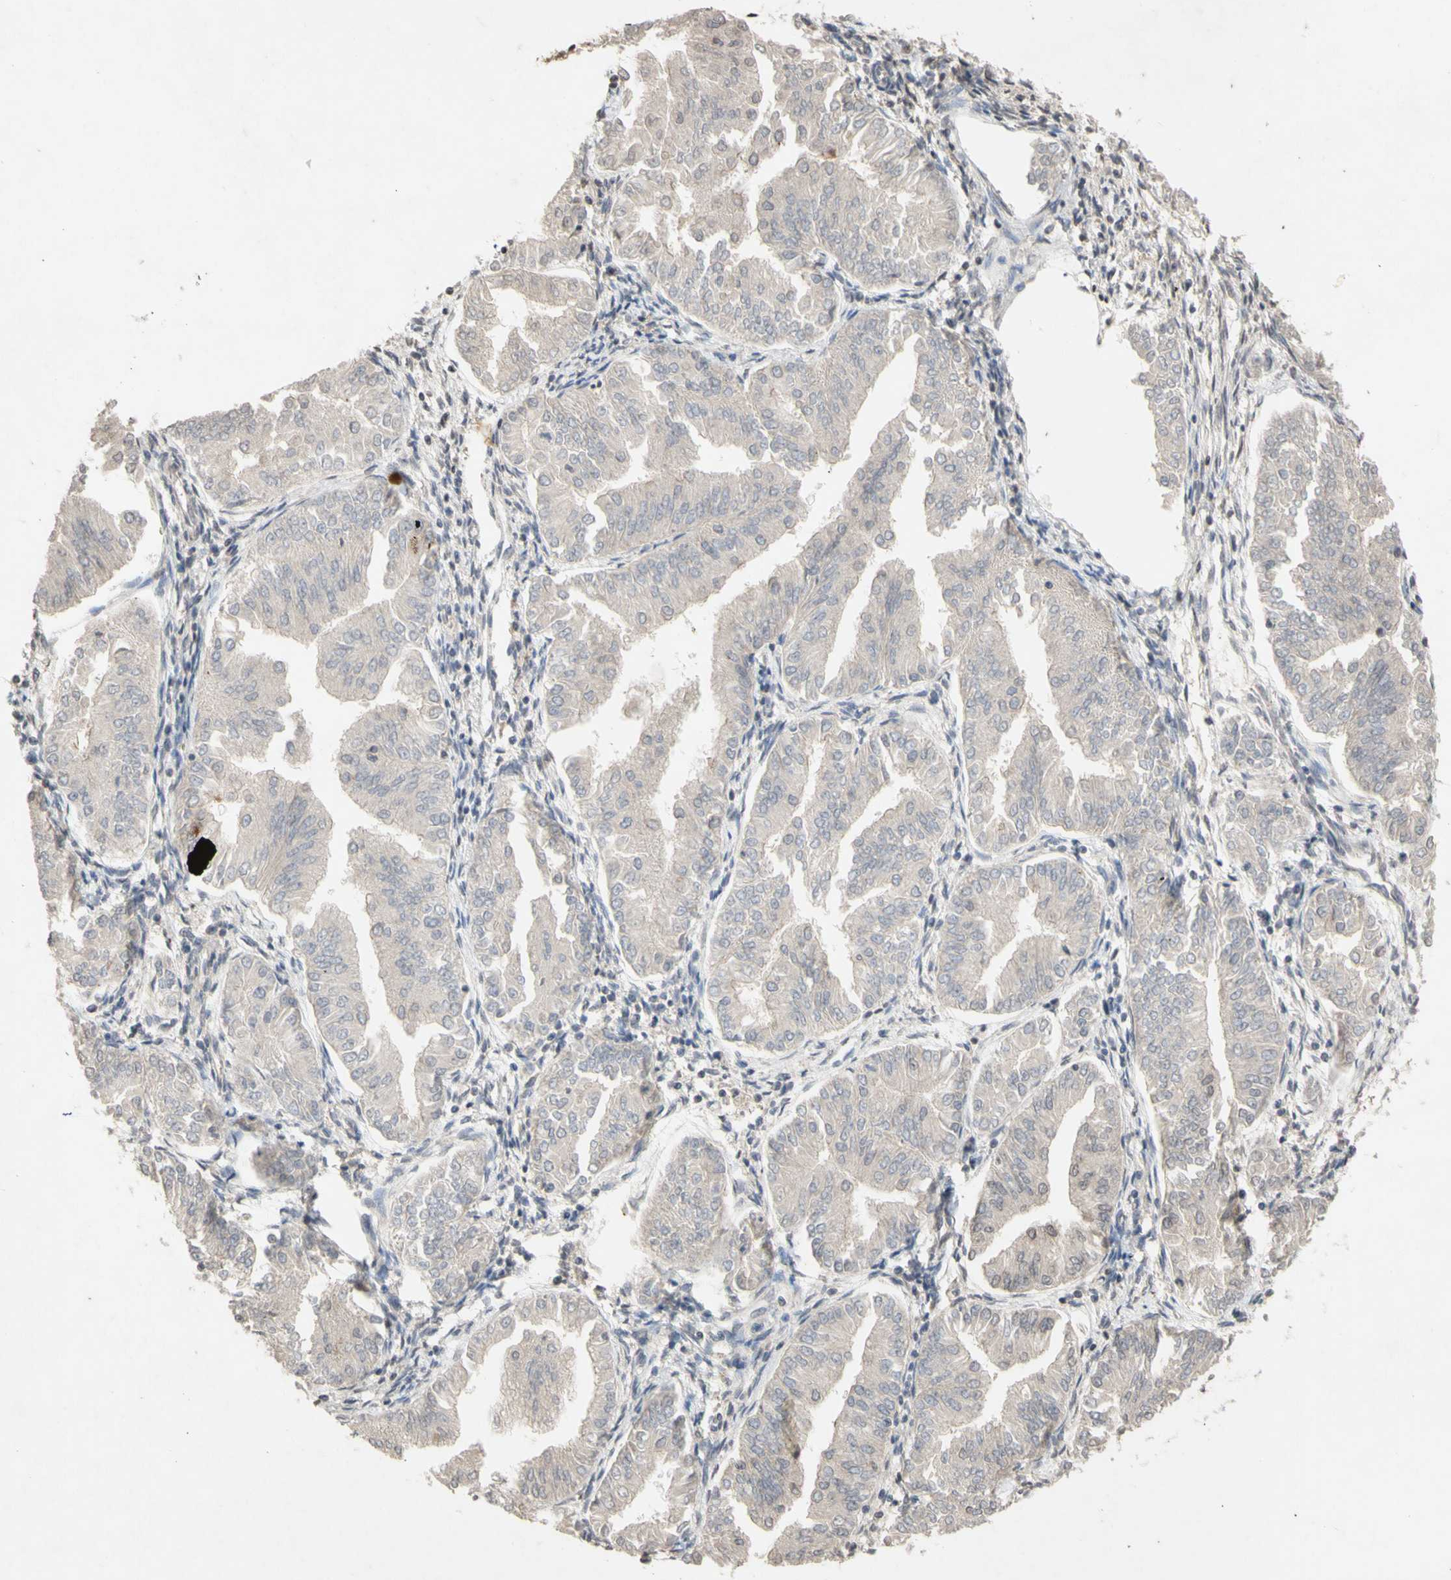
{"staining": {"intensity": "negative", "quantity": "none", "location": "none"}, "tissue": "endometrial cancer", "cell_type": "Tumor cells", "image_type": "cancer", "snomed": [{"axis": "morphology", "description": "Adenocarcinoma, NOS"}, {"axis": "topography", "description": "Endometrium"}], "caption": "Endometrial cancer was stained to show a protein in brown. There is no significant staining in tumor cells. Nuclei are stained in blue.", "gene": "NECTIN3", "patient": {"sex": "female", "age": 53}}